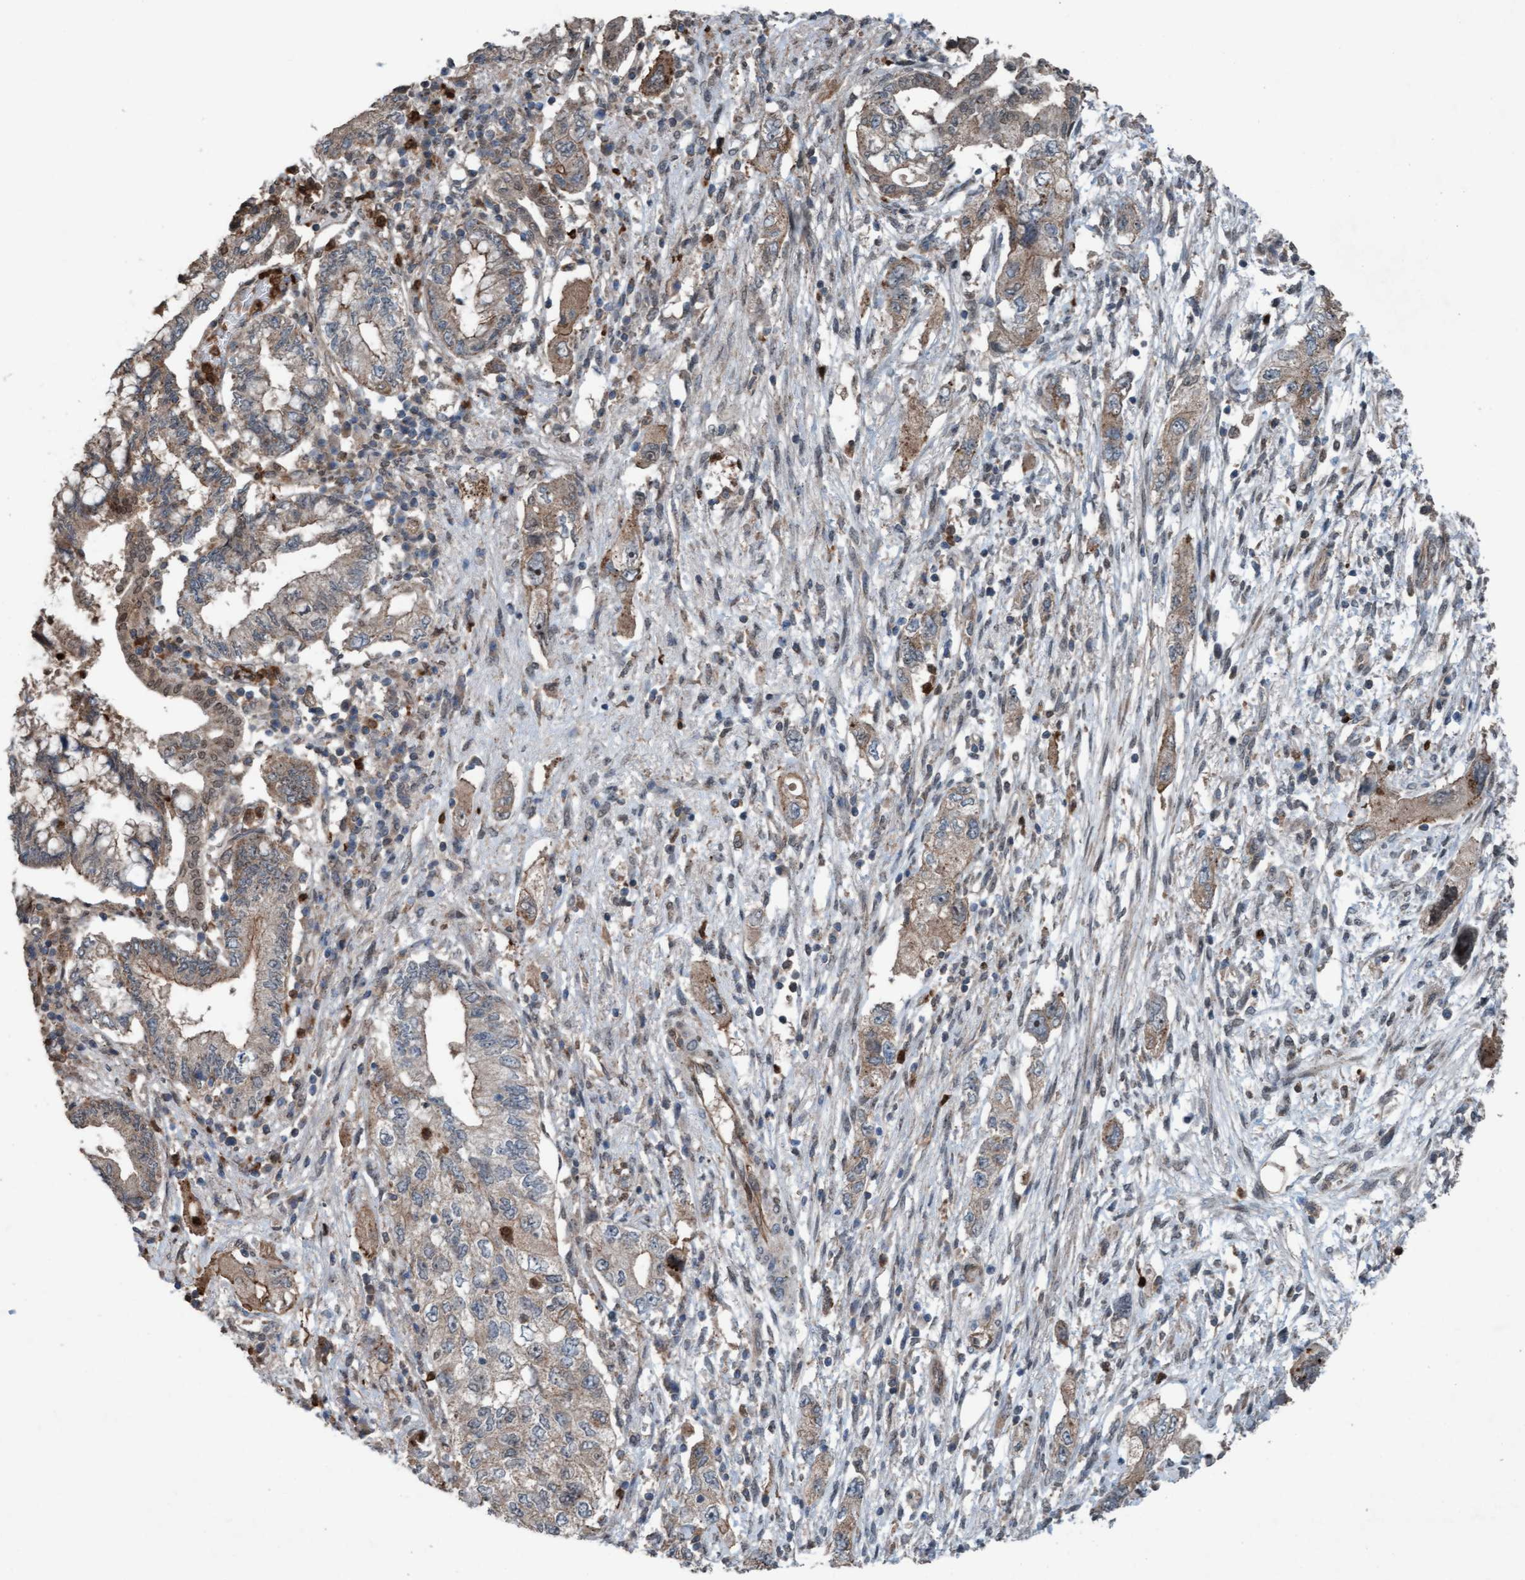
{"staining": {"intensity": "weak", "quantity": ">75%", "location": "cytoplasmic/membranous"}, "tissue": "pancreatic cancer", "cell_type": "Tumor cells", "image_type": "cancer", "snomed": [{"axis": "morphology", "description": "Adenocarcinoma, NOS"}, {"axis": "topography", "description": "Pancreas"}], "caption": "Immunohistochemical staining of pancreatic cancer reveals low levels of weak cytoplasmic/membranous protein expression in approximately >75% of tumor cells.", "gene": "PLXNB2", "patient": {"sex": "female", "age": 73}}